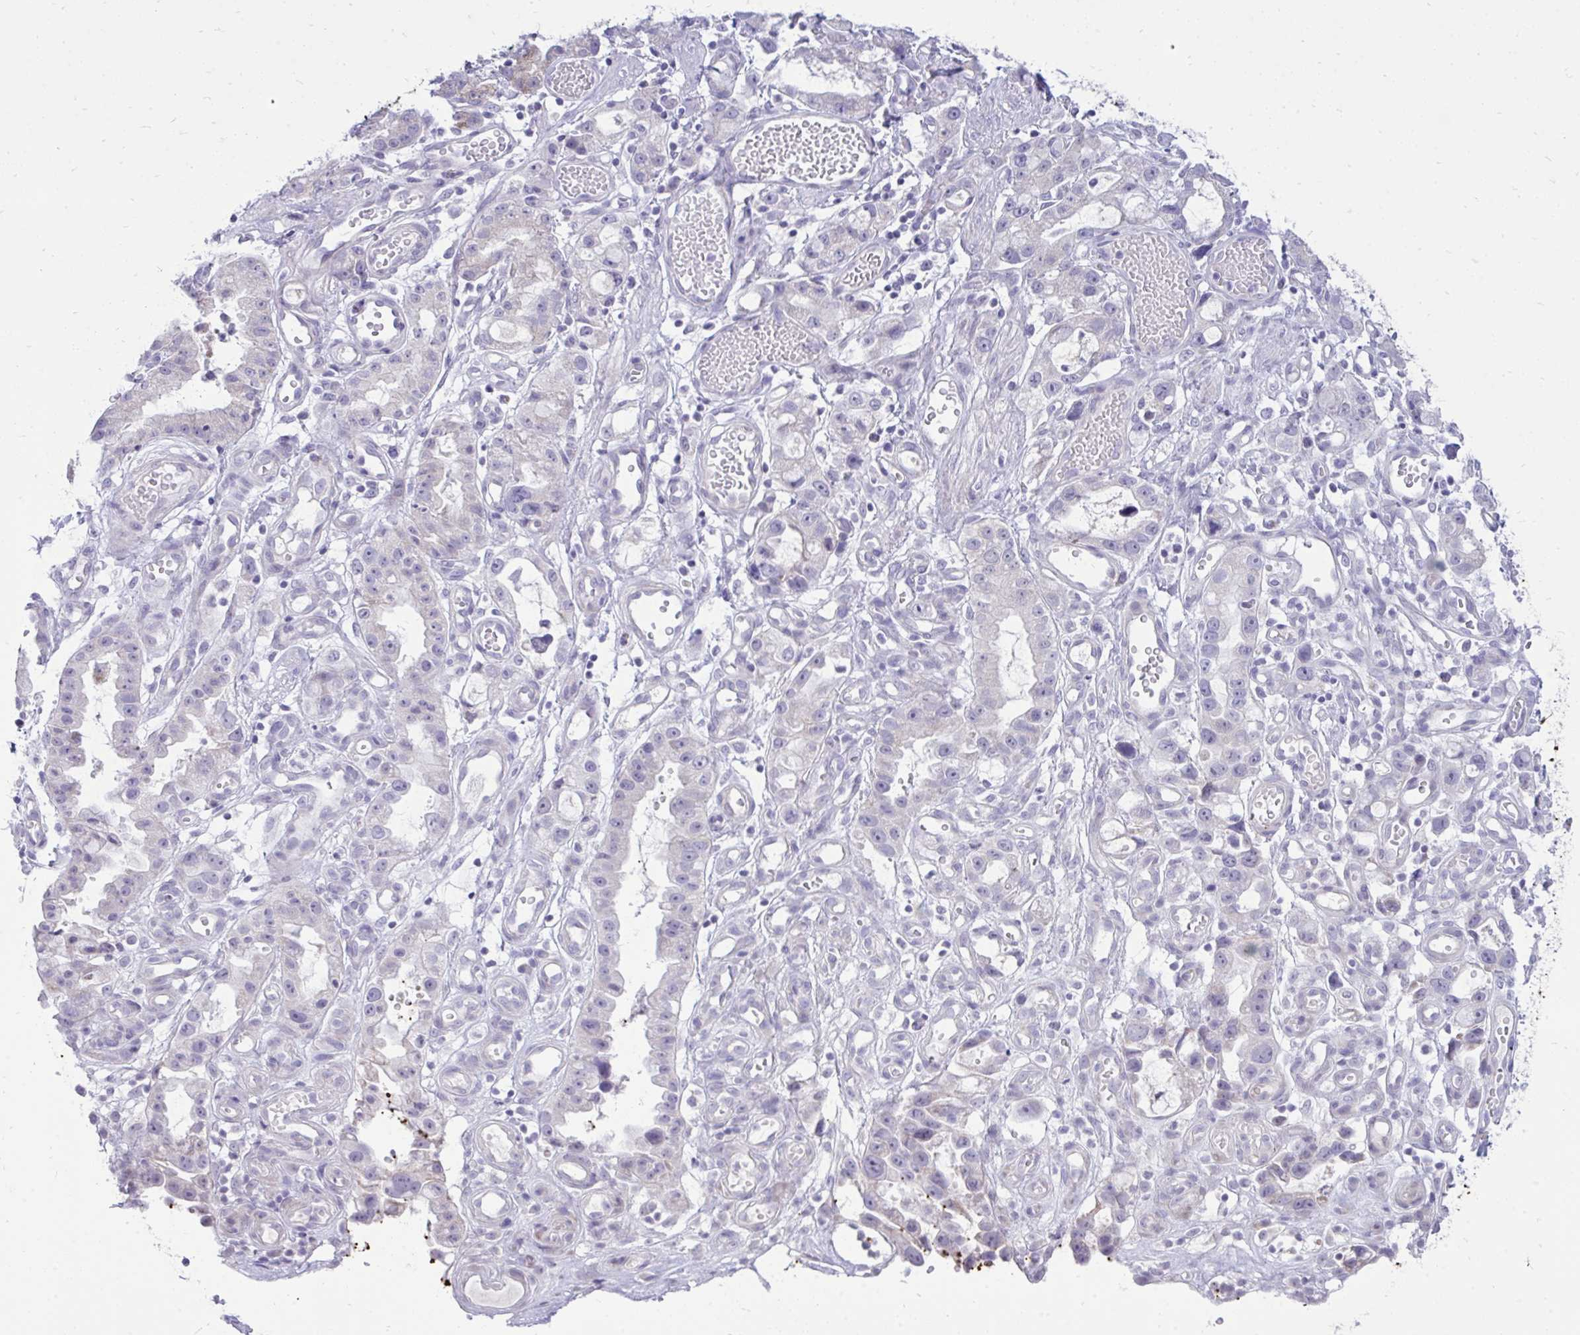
{"staining": {"intensity": "weak", "quantity": "<25%", "location": "cytoplasmic/membranous"}, "tissue": "stomach cancer", "cell_type": "Tumor cells", "image_type": "cancer", "snomed": [{"axis": "morphology", "description": "Adenocarcinoma, NOS"}, {"axis": "topography", "description": "Stomach"}], "caption": "Immunohistochemical staining of human stomach cancer demonstrates no significant positivity in tumor cells.", "gene": "SPTBN2", "patient": {"sex": "male", "age": 55}}